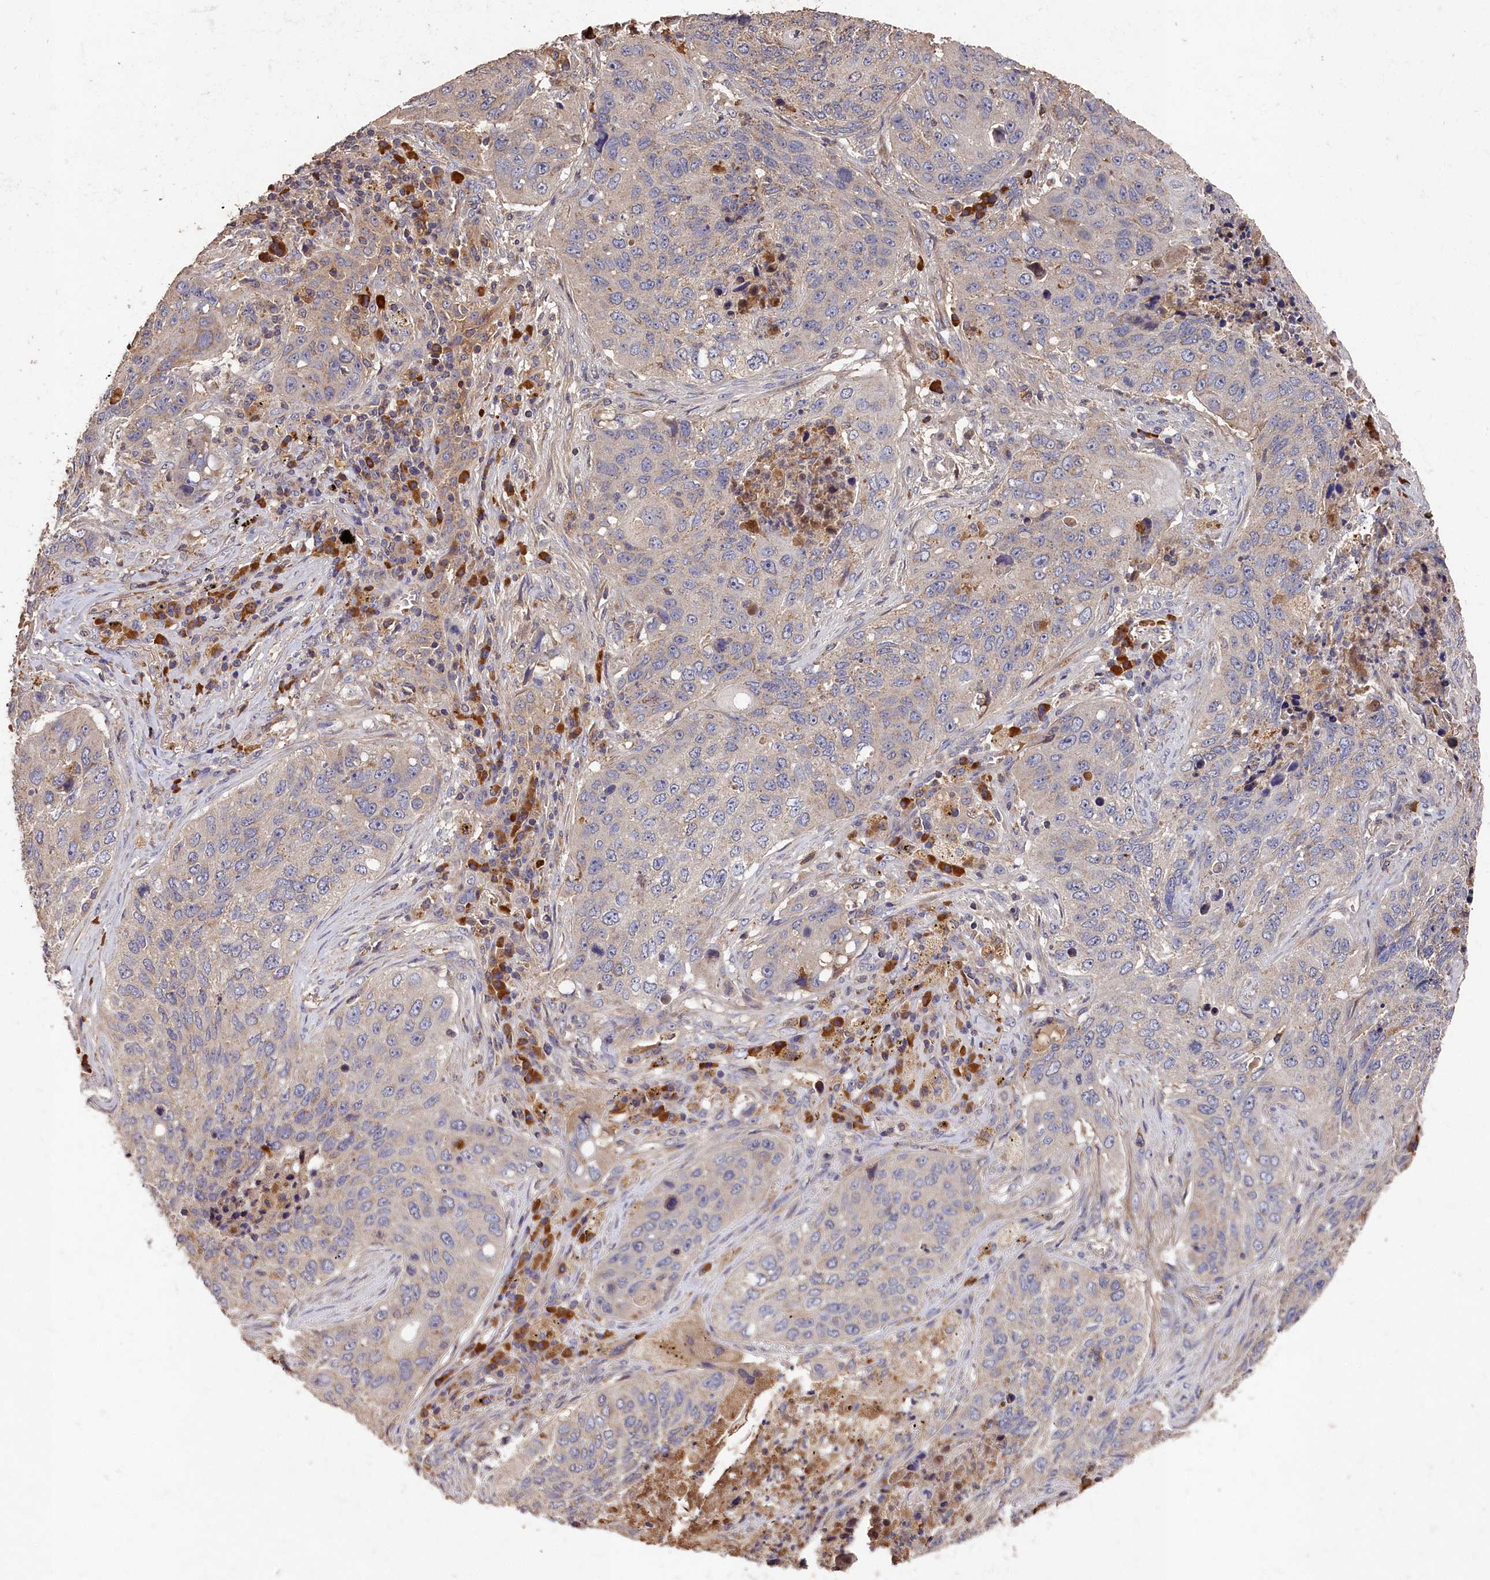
{"staining": {"intensity": "negative", "quantity": "none", "location": "none"}, "tissue": "lung cancer", "cell_type": "Tumor cells", "image_type": "cancer", "snomed": [{"axis": "morphology", "description": "Squamous cell carcinoma, NOS"}, {"axis": "topography", "description": "Lung"}], "caption": "Squamous cell carcinoma (lung) was stained to show a protein in brown. There is no significant positivity in tumor cells.", "gene": "DHRS11", "patient": {"sex": "female", "age": 63}}